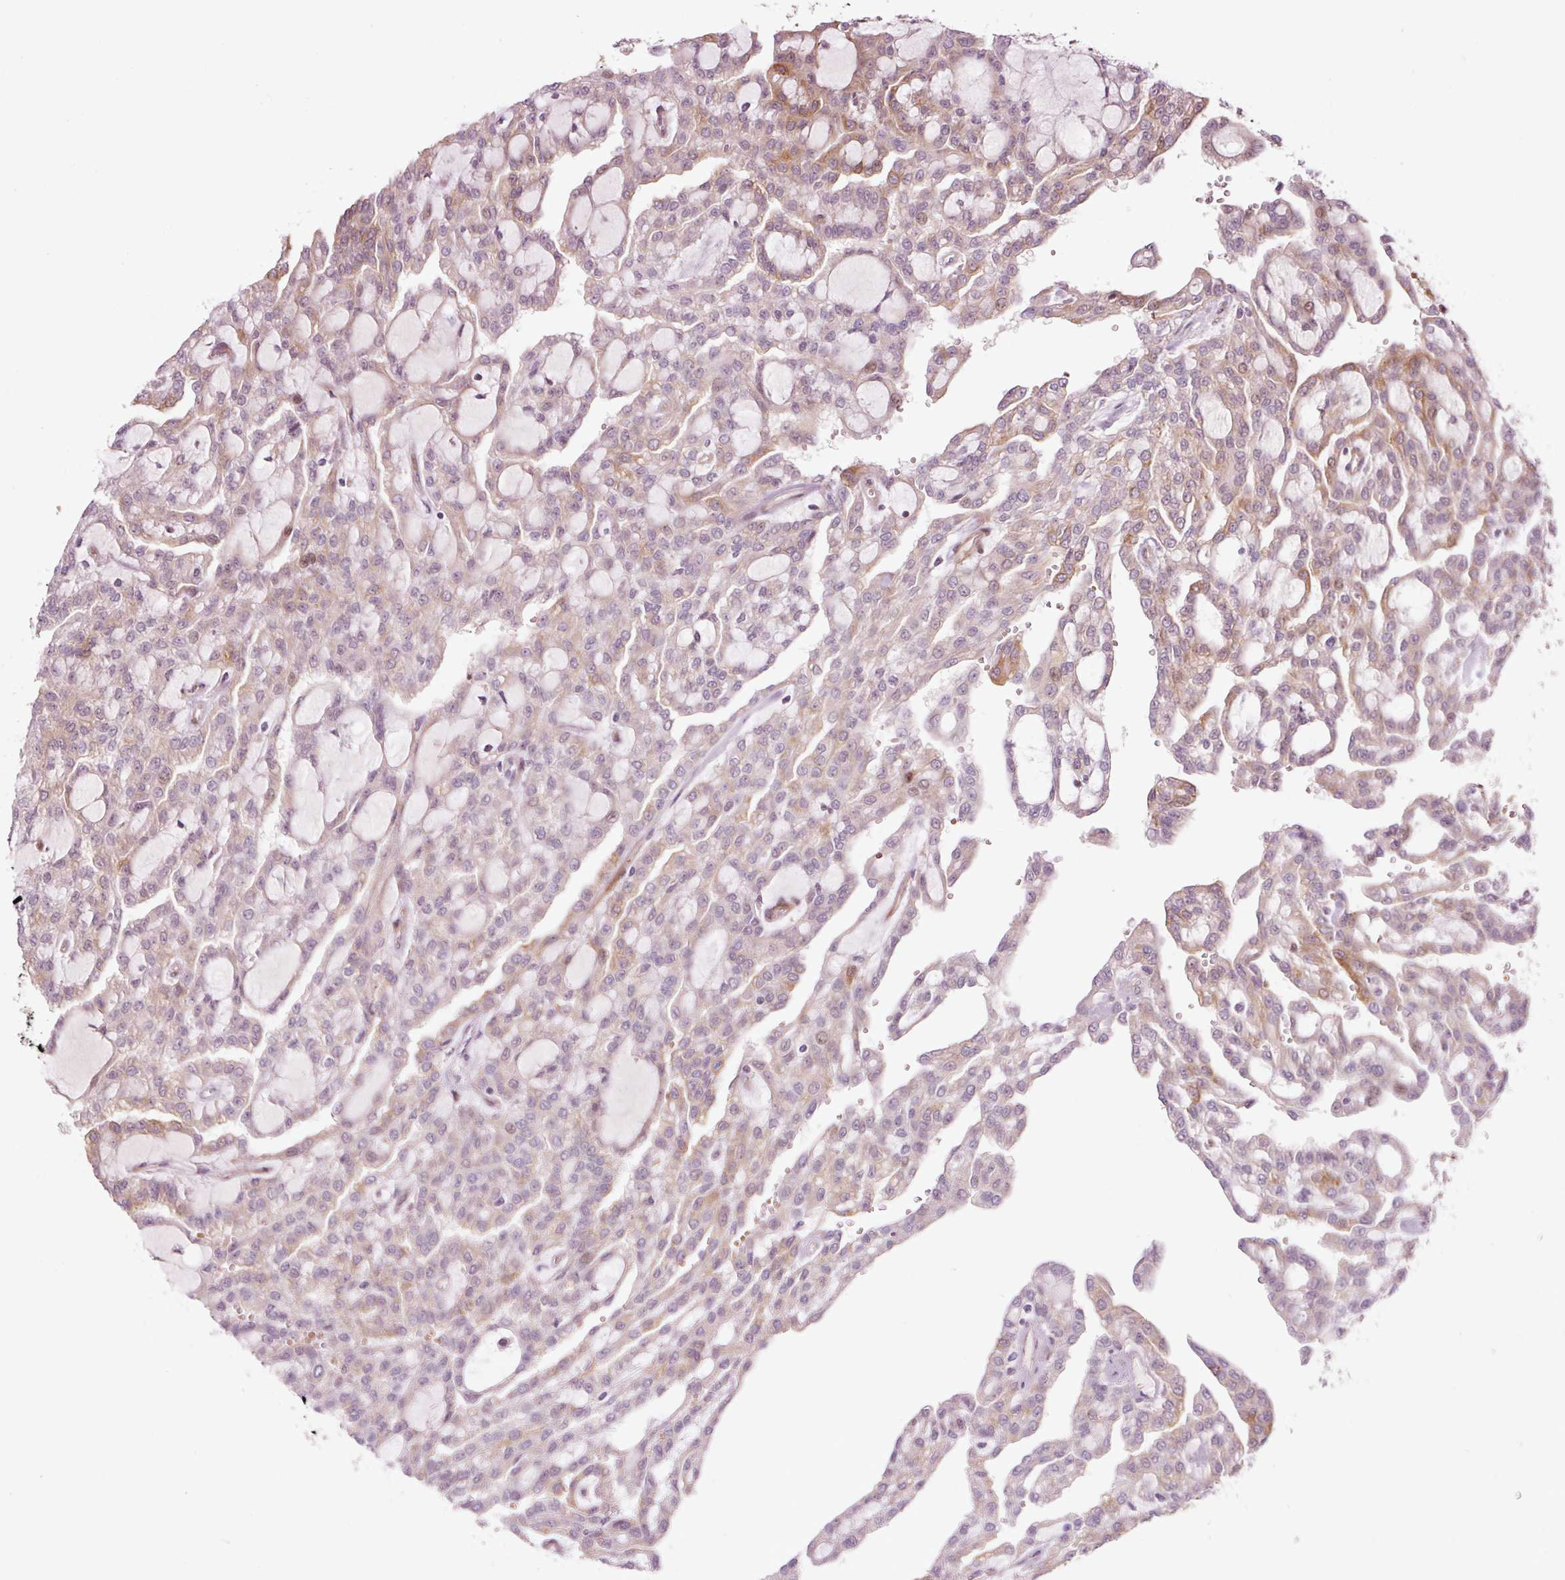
{"staining": {"intensity": "weak", "quantity": "25%-75%", "location": "cytoplasmic/membranous"}, "tissue": "renal cancer", "cell_type": "Tumor cells", "image_type": "cancer", "snomed": [{"axis": "morphology", "description": "Adenocarcinoma, NOS"}, {"axis": "topography", "description": "Kidney"}], "caption": "Weak cytoplasmic/membranous staining is identified in about 25%-75% of tumor cells in renal adenocarcinoma. (DAB (3,3'-diaminobenzidine) IHC with brightfield microscopy, high magnification).", "gene": "ANKRD20A1", "patient": {"sex": "male", "age": 63}}